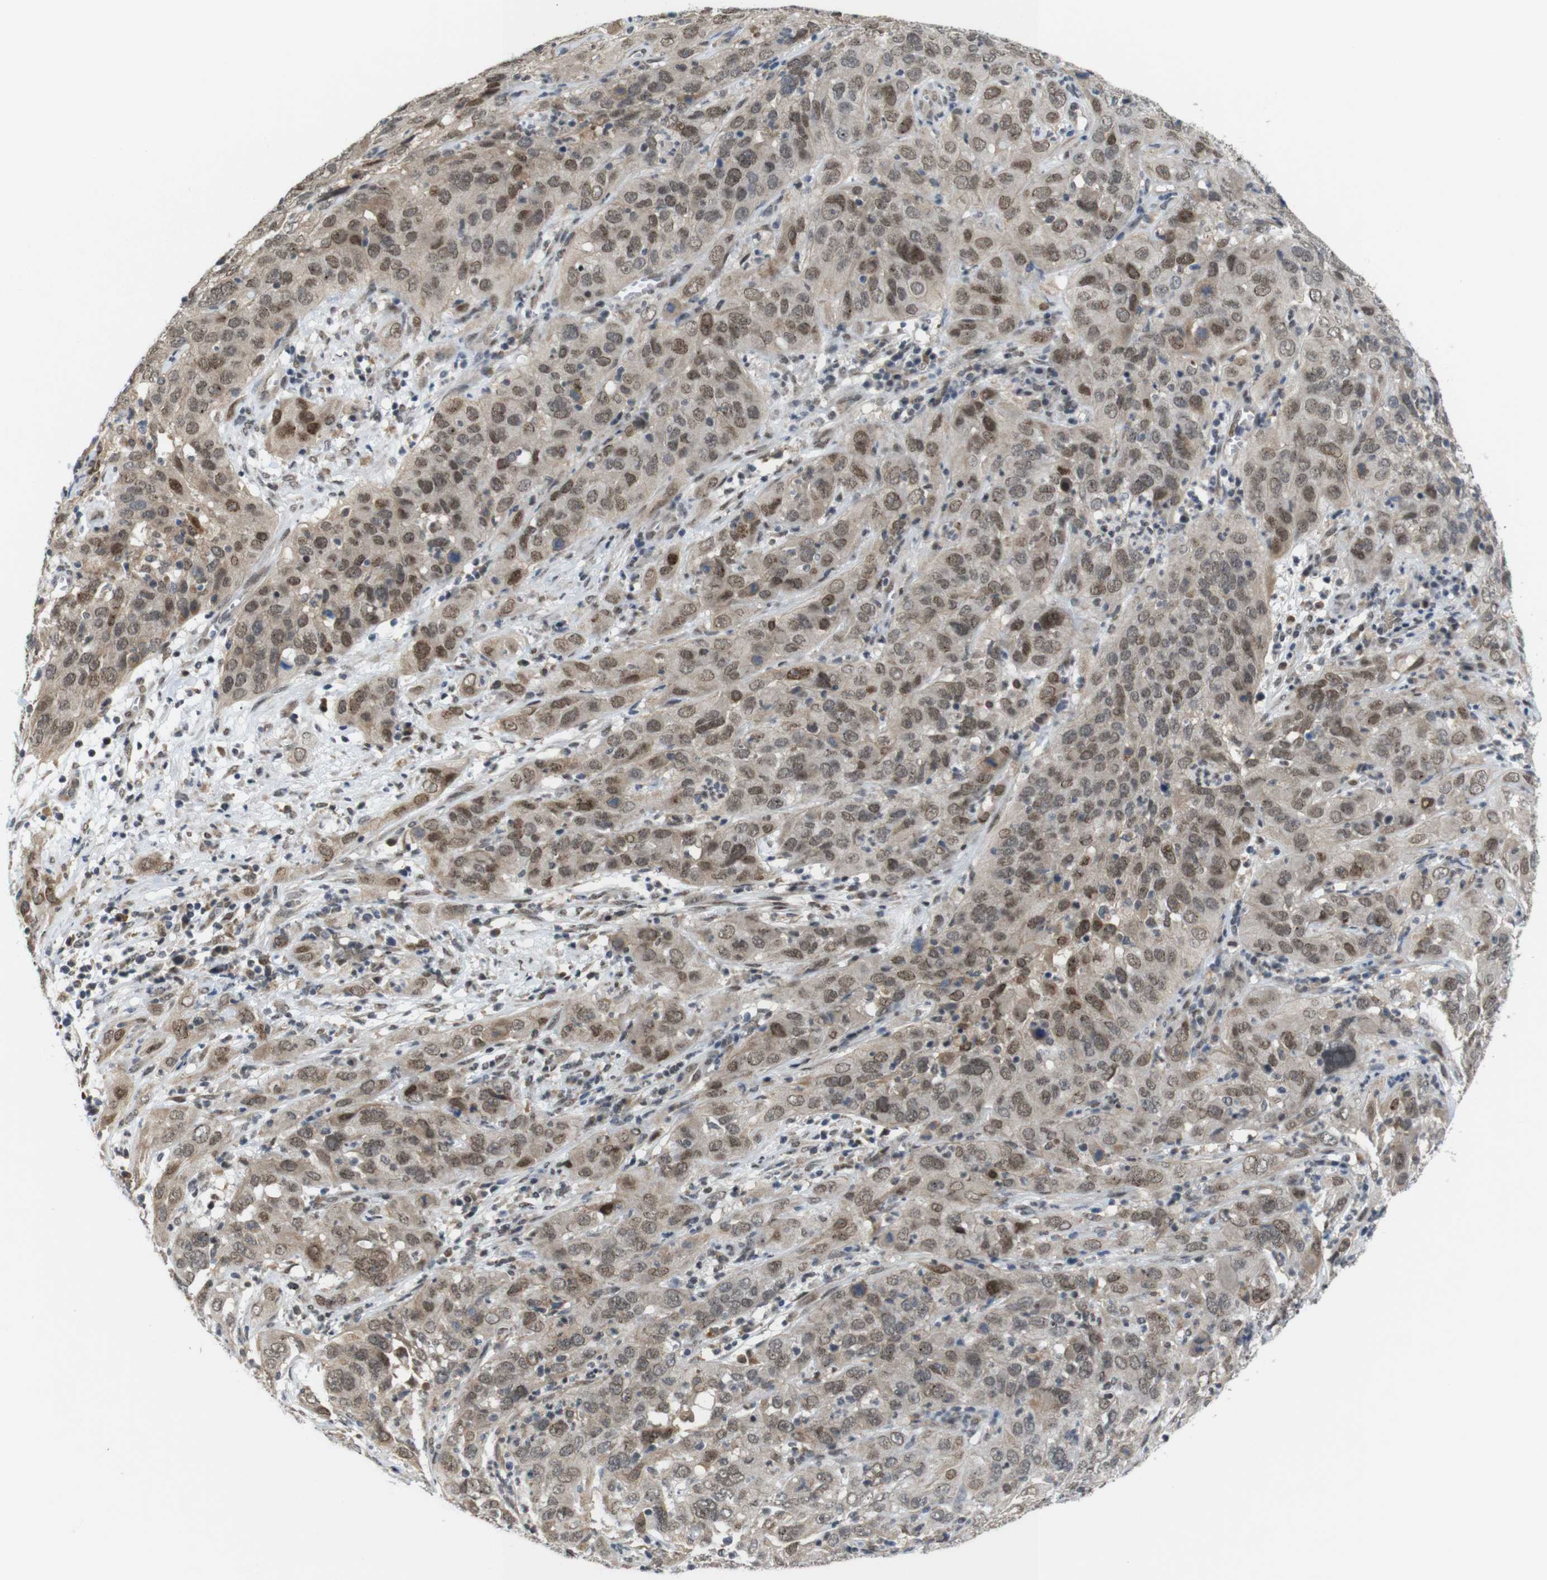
{"staining": {"intensity": "moderate", "quantity": ">75%", "location": "cytoplasmic/membranous,nuclear"}, "tissue": "cervical cancer", "cell_type": "Tumor cells", "image_type": "cancer", "snomed": [{"axis": "morphology", "description": "Squamous cell carcinoma, NOS"}, {"axis": "topography", "description": "Cervix"}], "caption": "Cervical cancer (squamous cell carcinoma) was stained to show a protein in brown. There is medium levels of moderate cytoplasmic/membranous and nuclear positivity in approximately >75% of tumor cells. Nuclei are stained in blue.", "gene": "PNMA8A", "patient": {"sex": "female", "age": 32}}